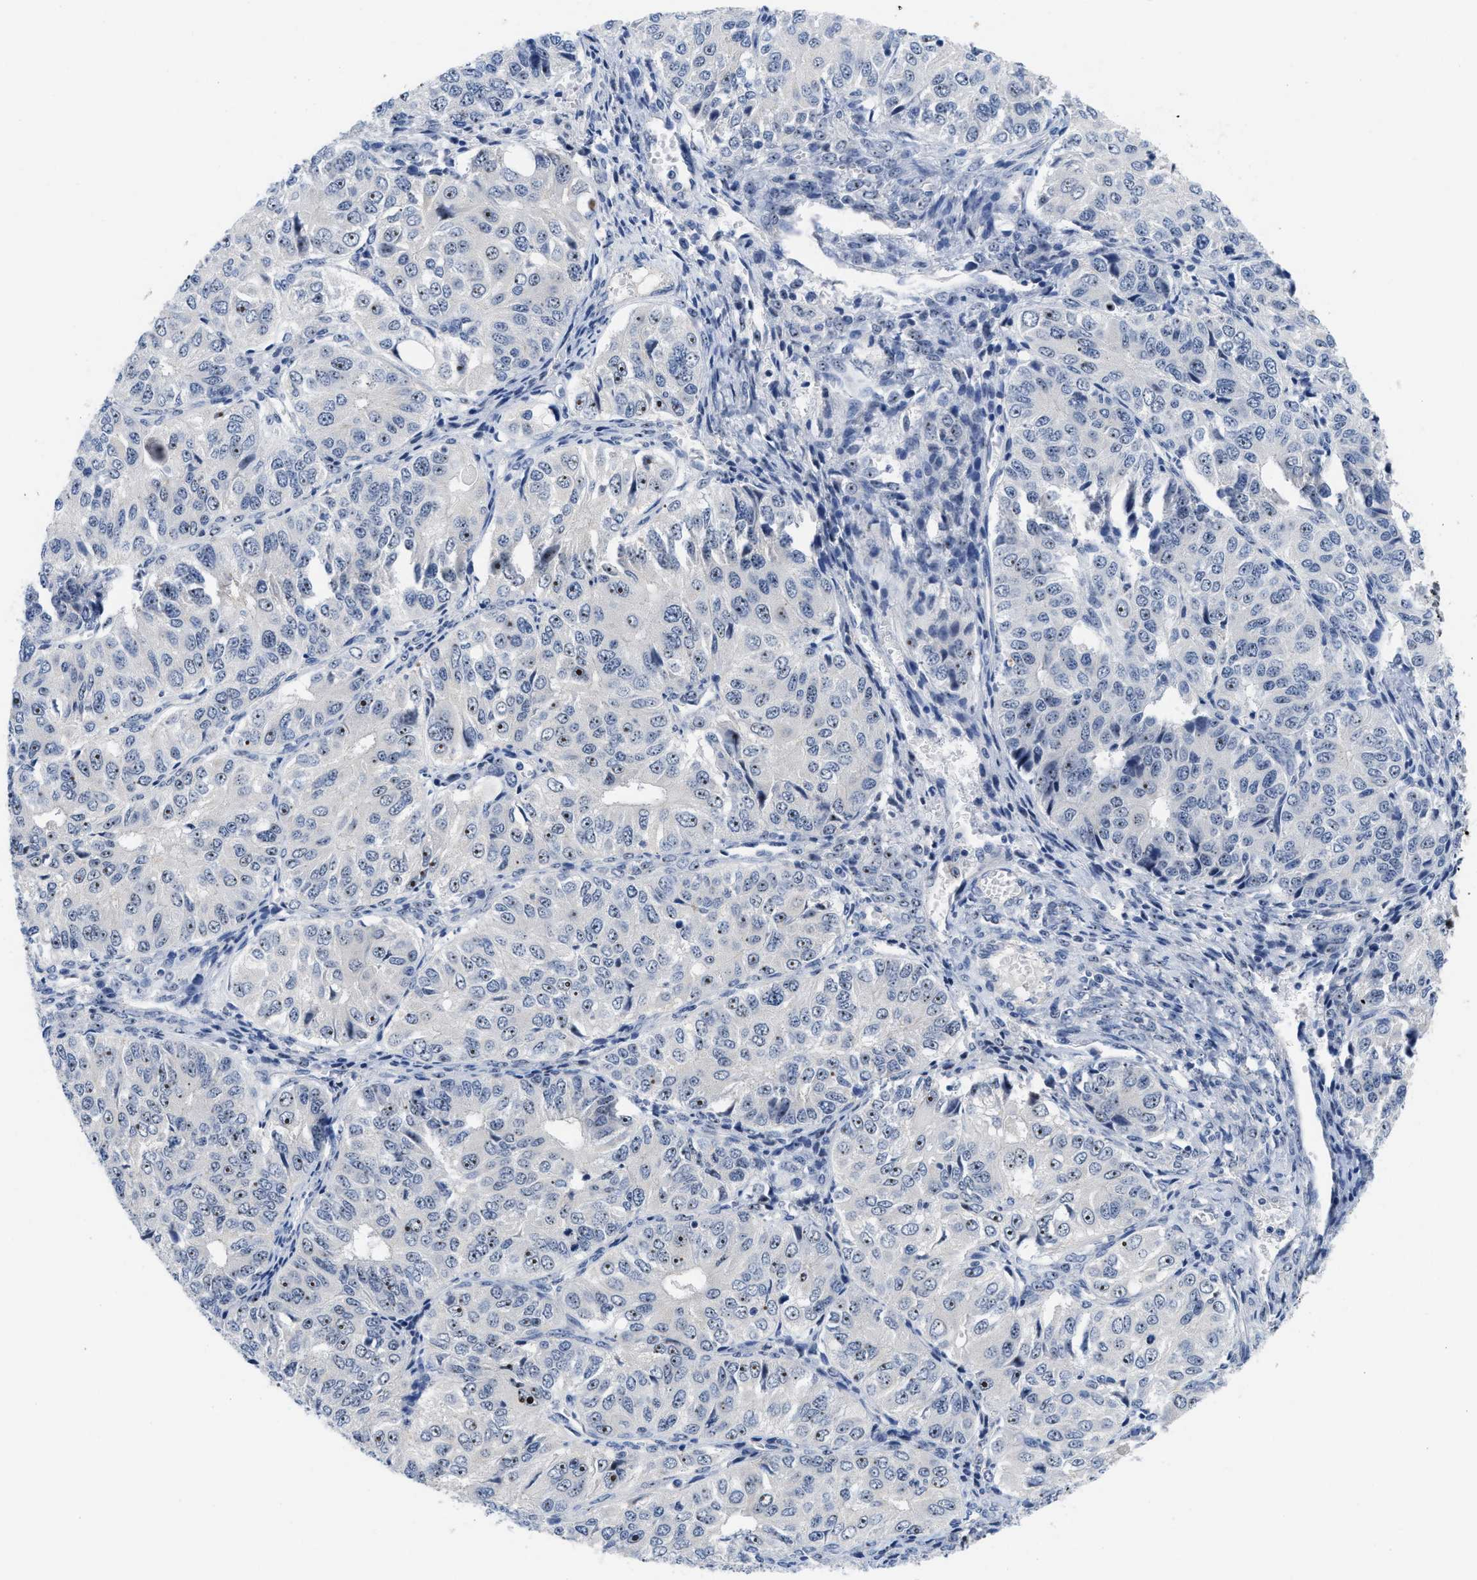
{"staining": {"intensity": "strong", "quantity": "25%-75%", "location": "nuclear"}, "tissue": "ovarian cancer", "cell_type": "Tumor cells", "image_type": "cancer", "snomed": [{"axis": "morphology", "description": "Carcinoma, endometroid"}, {"axis": "topography", "description": "Ovary"}], "caption": "Immunohistochemical staining of ovarian cancer reveals high levels of strong nuclear protein positivity in about 25%-75% of tumor cells.", "gene": "NOP58", "patient": {"sex": "female", "age": 51}}